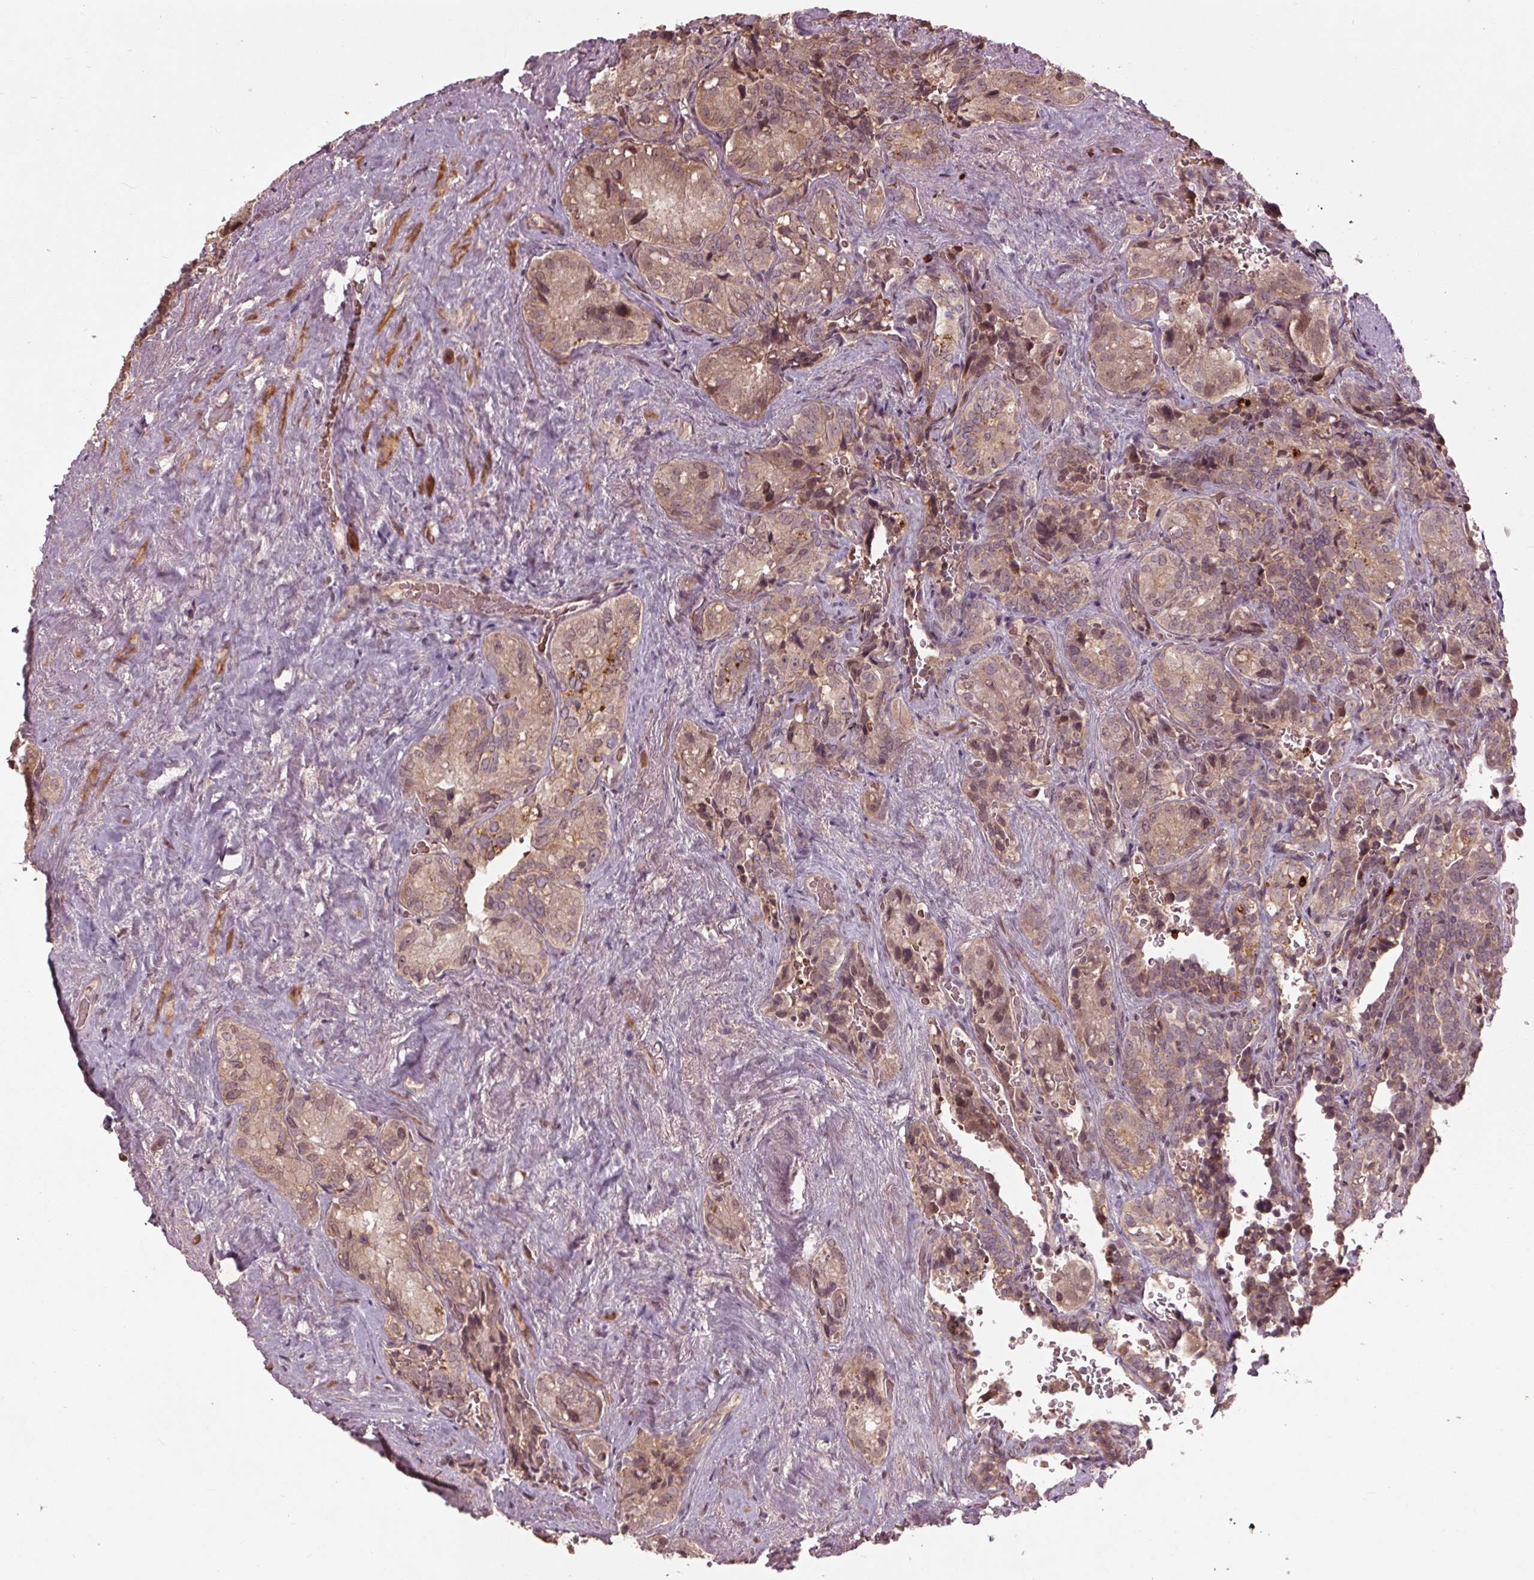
{"staining": {"intensity": "weak", "quantity": ">75%", "location": "cytoplasmic/membranous,nuclear"}, "tissue": "seminal vesicle", "cell_type": "Glandular cells", "image_type": "normal", "snomed": [{"axis": "morphology", "description": "Normal tissue, NOS"}, {"axis": "topography", "description": "Seminal veicle"}], "caption": "This is an image of immunohistochemistry (IHC) staining of unremarkable seminal vesicle, which shows weak staining in the cytoplasmic/membranous,nuclear of glandular cells.", "gene": "CDKL4", "patient": {"sex": "male", "age": 69}}